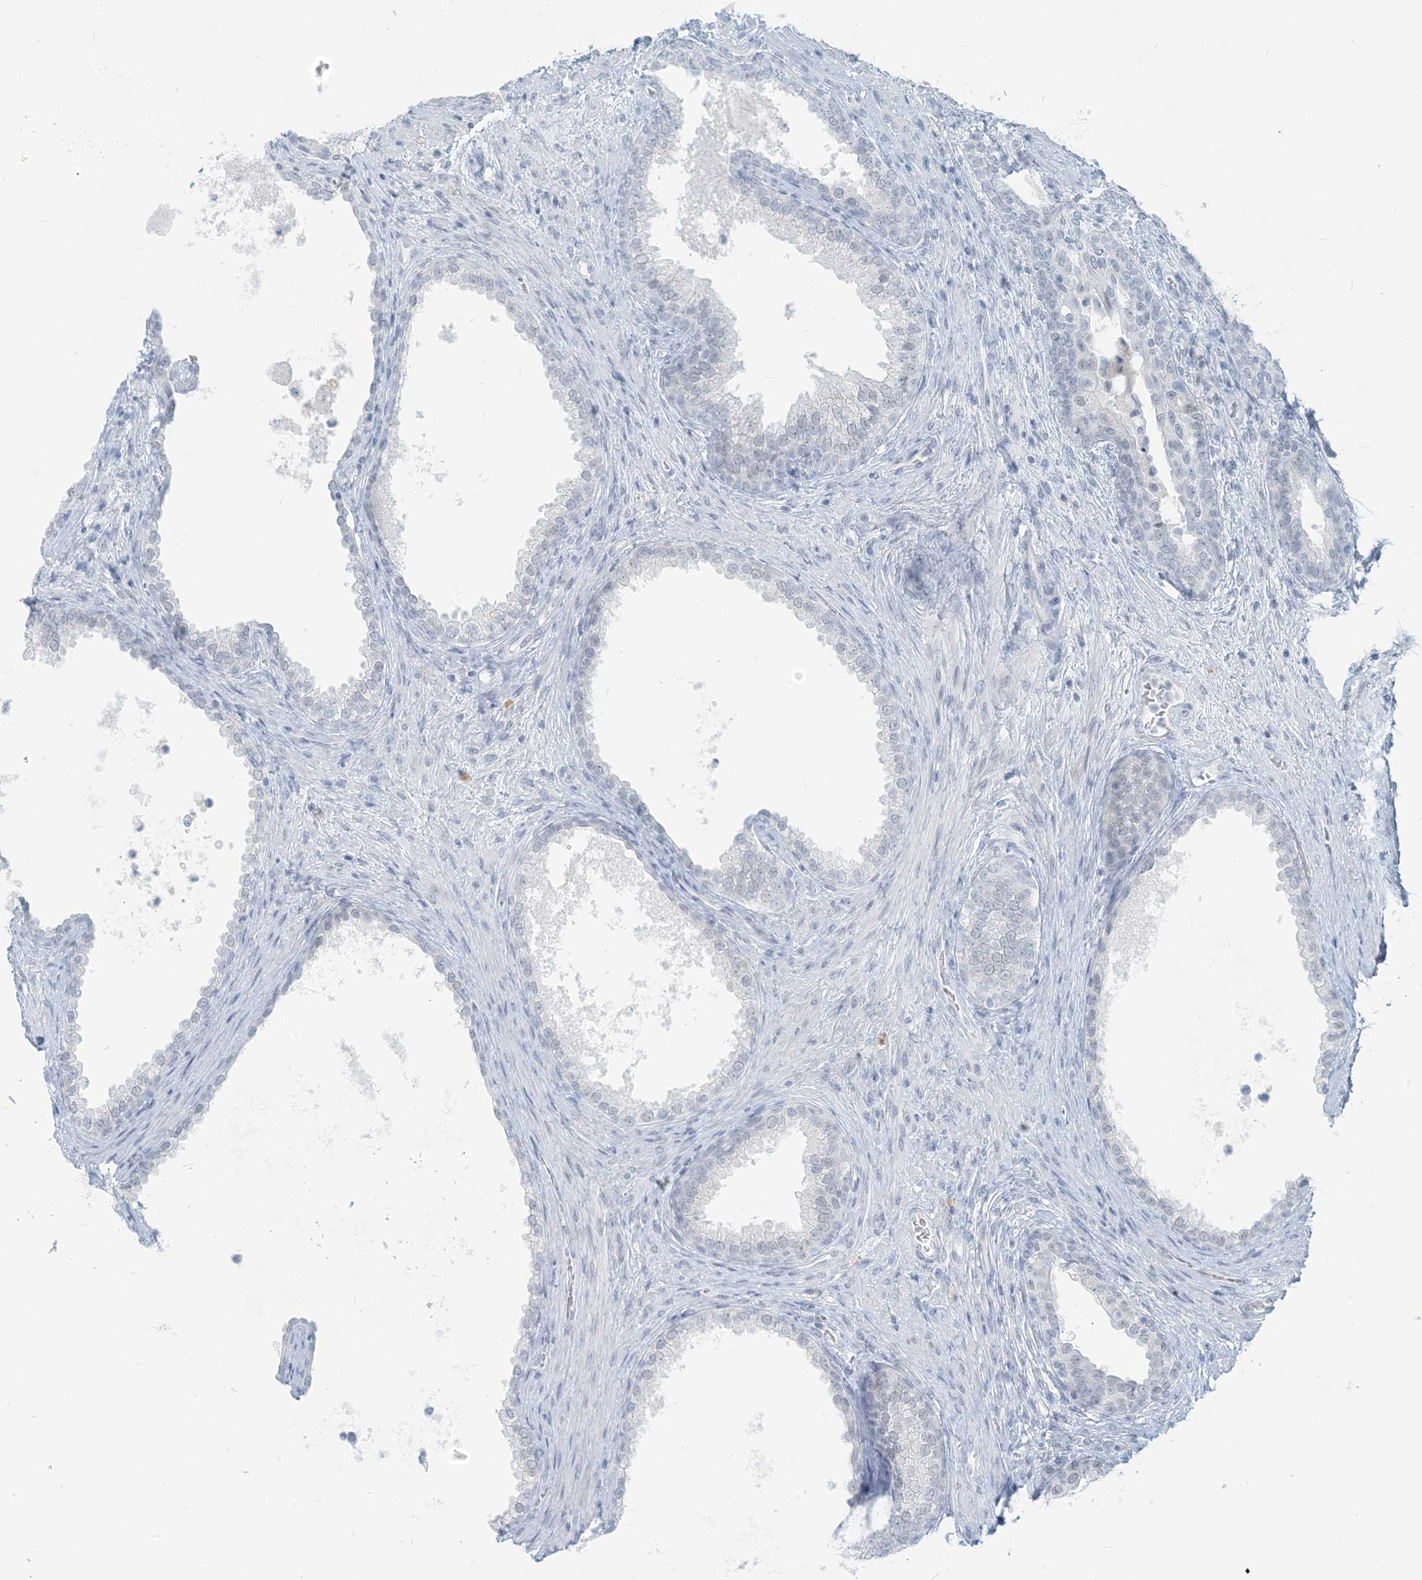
{"staining": {"intensity": "negative", "quantity": "none", "location": "none"}, "tissue": "prostate", "cell_type": "Glandular cells", "image_type": "normal", "snomed": [{"axis": "morphology", "description": "Normal tissue, NOS"}, {"axis": "topography", "description": "Prostate"}], "caption": "DAB (3,3'-diaminobenzidine) immunohistochemical staining of unremarkable human prostate exhibits no significant staining in glandular cells. (Stains: DAB (3,3'-diaminobenzidine) immunohistochemistry (IHC) with hematoxylin counter stain, Microscopy: brightfield microscopy at high magnification).", "gene": "SCML1", "patient": {"sex": "male", "age": 76}}